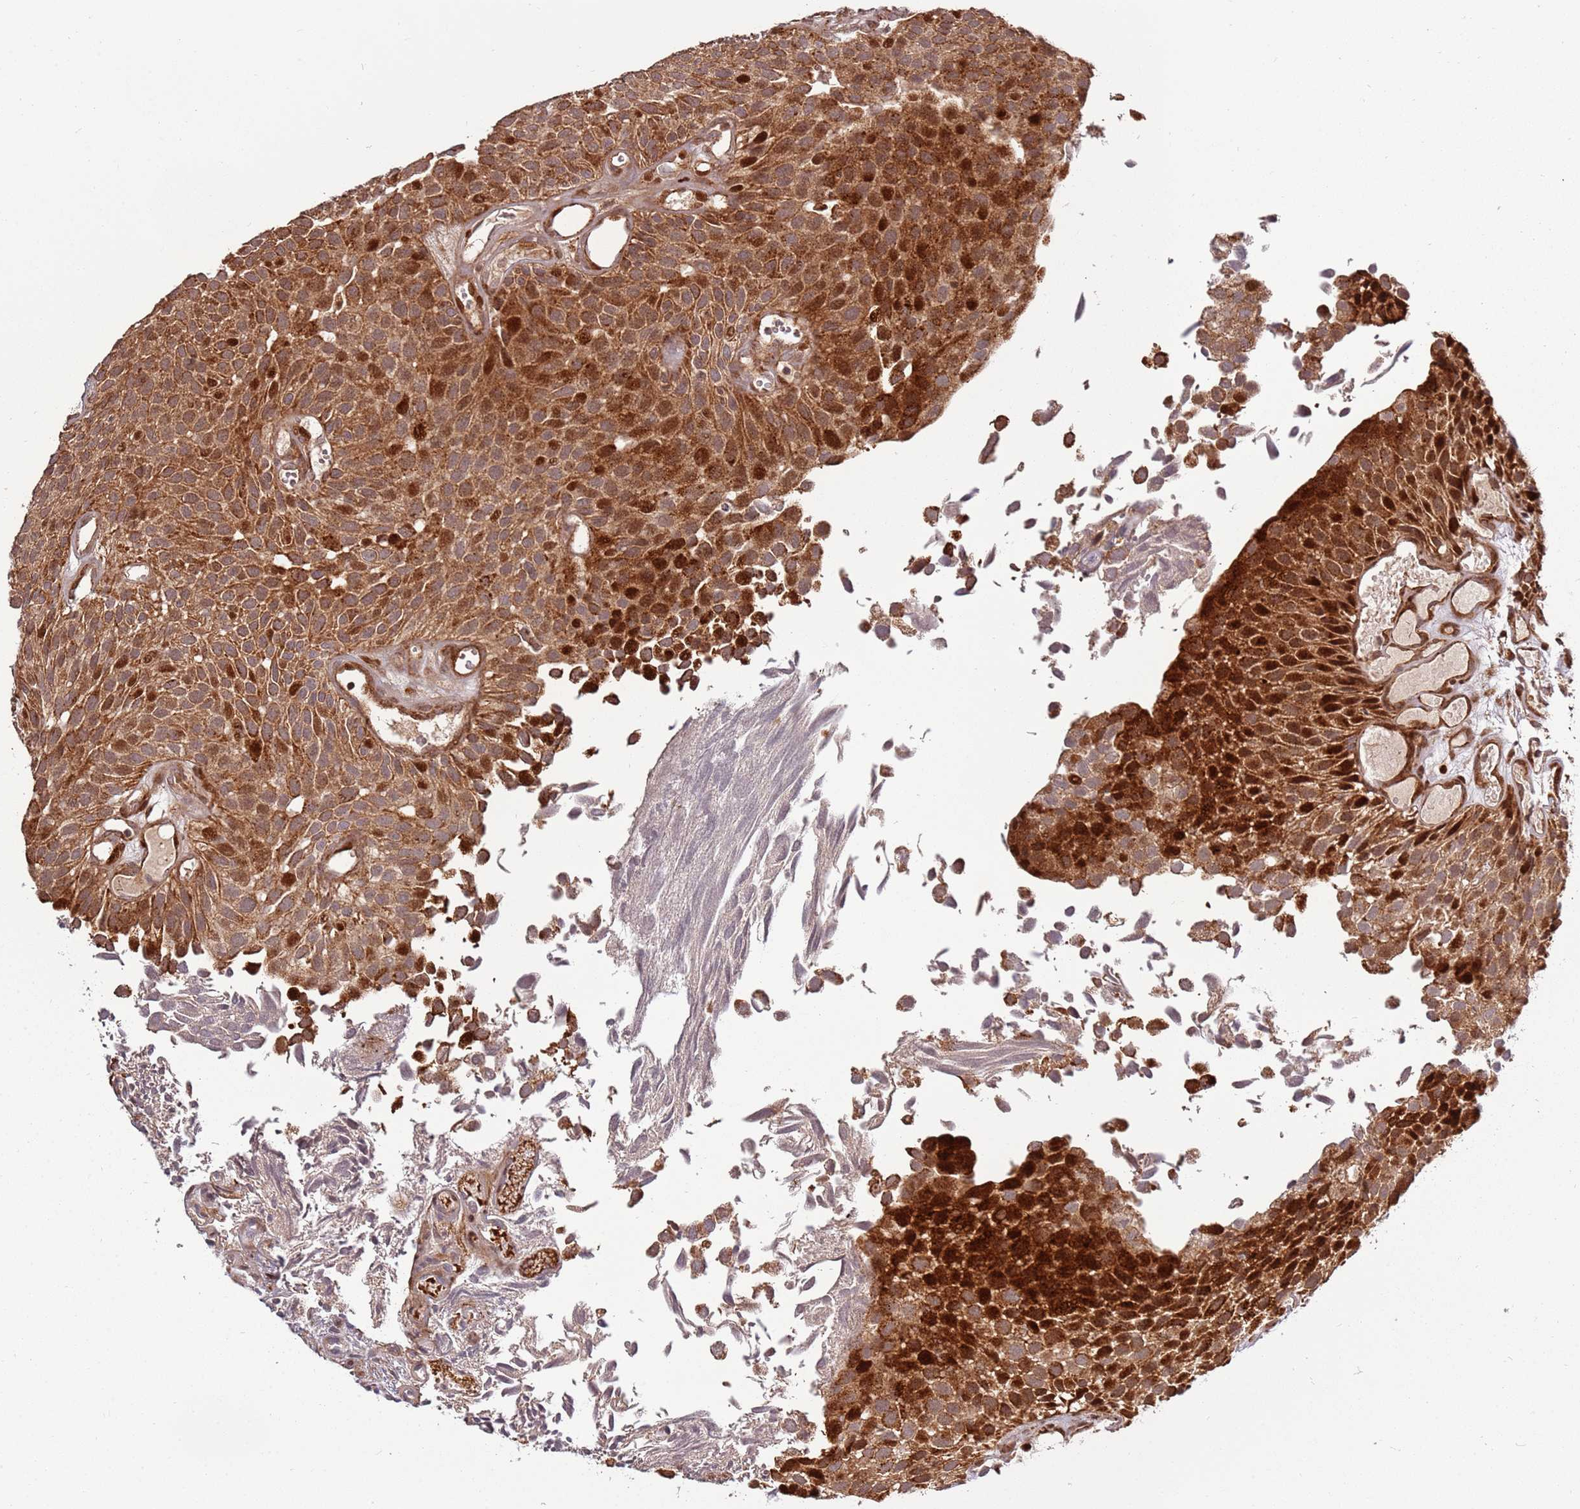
{"staining": {"intensity": "strong", "quantity": ">75%", "location": "cytoplasmic/membranous,nuclear"}, "tissue": "urothelial cancer", "cell_type": "Tumor cells", "image_type": "cancer", "snomed": [{"axis": "morphology", "description": "Urothelial carcinoma, Low grade"}, {"axis": "topography", "description": "Urinary bladder"}], "caption": "Immunohistochemical staining of urothelial cancer displays strong cytoplasmic/membranous and nuclear protein staining in about >75% of tumor cells.", "gene": "RHBDL1", "patient": {"sex": "male", "age": 89}}